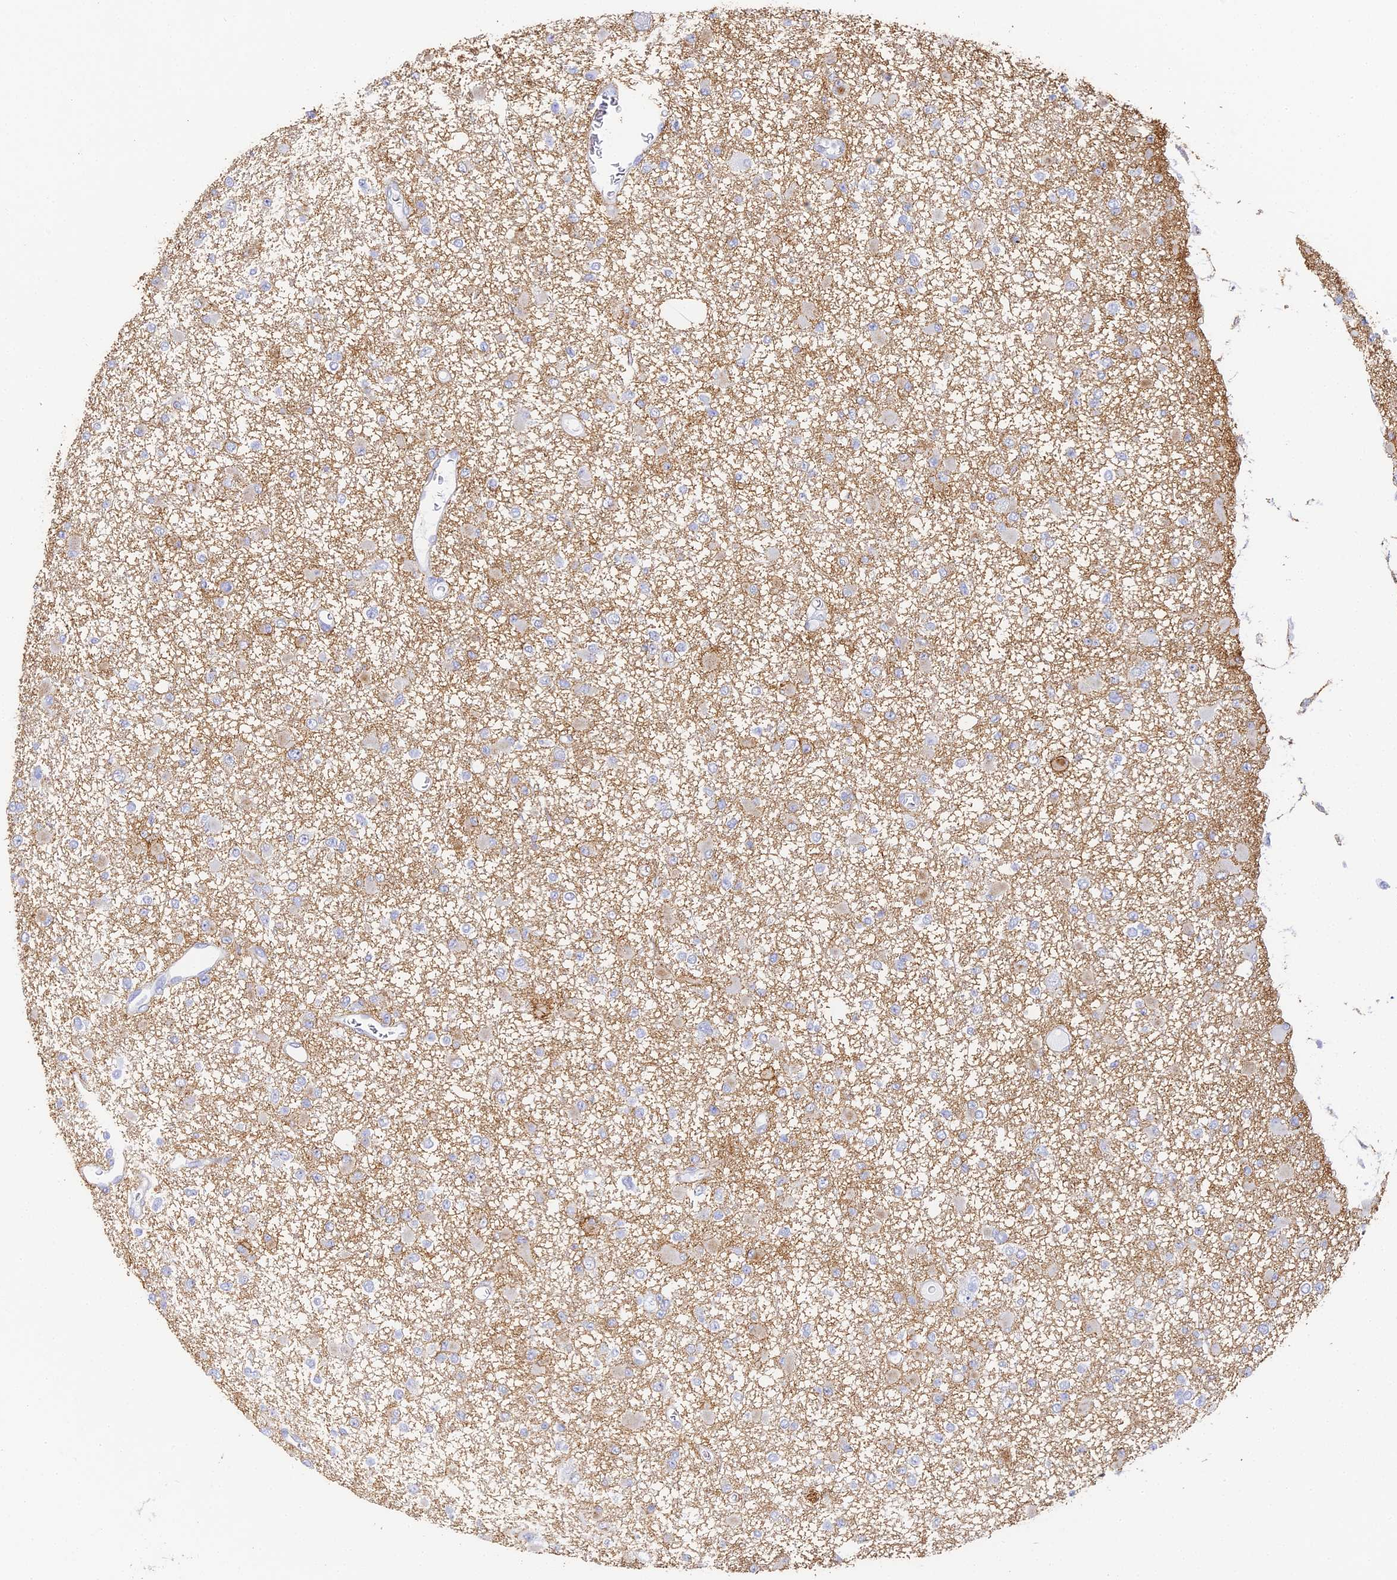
{"staining": {"intensity": "negative", "quantity": "none", "location": "none"}, "tissue": "glioma", "cell_type": "Tumor cells", "image_type": "cancer", "snomed": [{"axis": "morphology", "description": "Glioma, malignant, Low grade"}, {"axis": "topography", "description": "Brain"}], "caption": "DAB (3,3'-diaminobenzidine) immunohistochemical staining of malignant glioma (low-grade) exhibits no significant staining in tumor cells. (DAB immunohistochemistry (IHC) with hematoxylin counter stain).", "gene": "GJA1", "patient": {"sex": "female", "age": 22}}